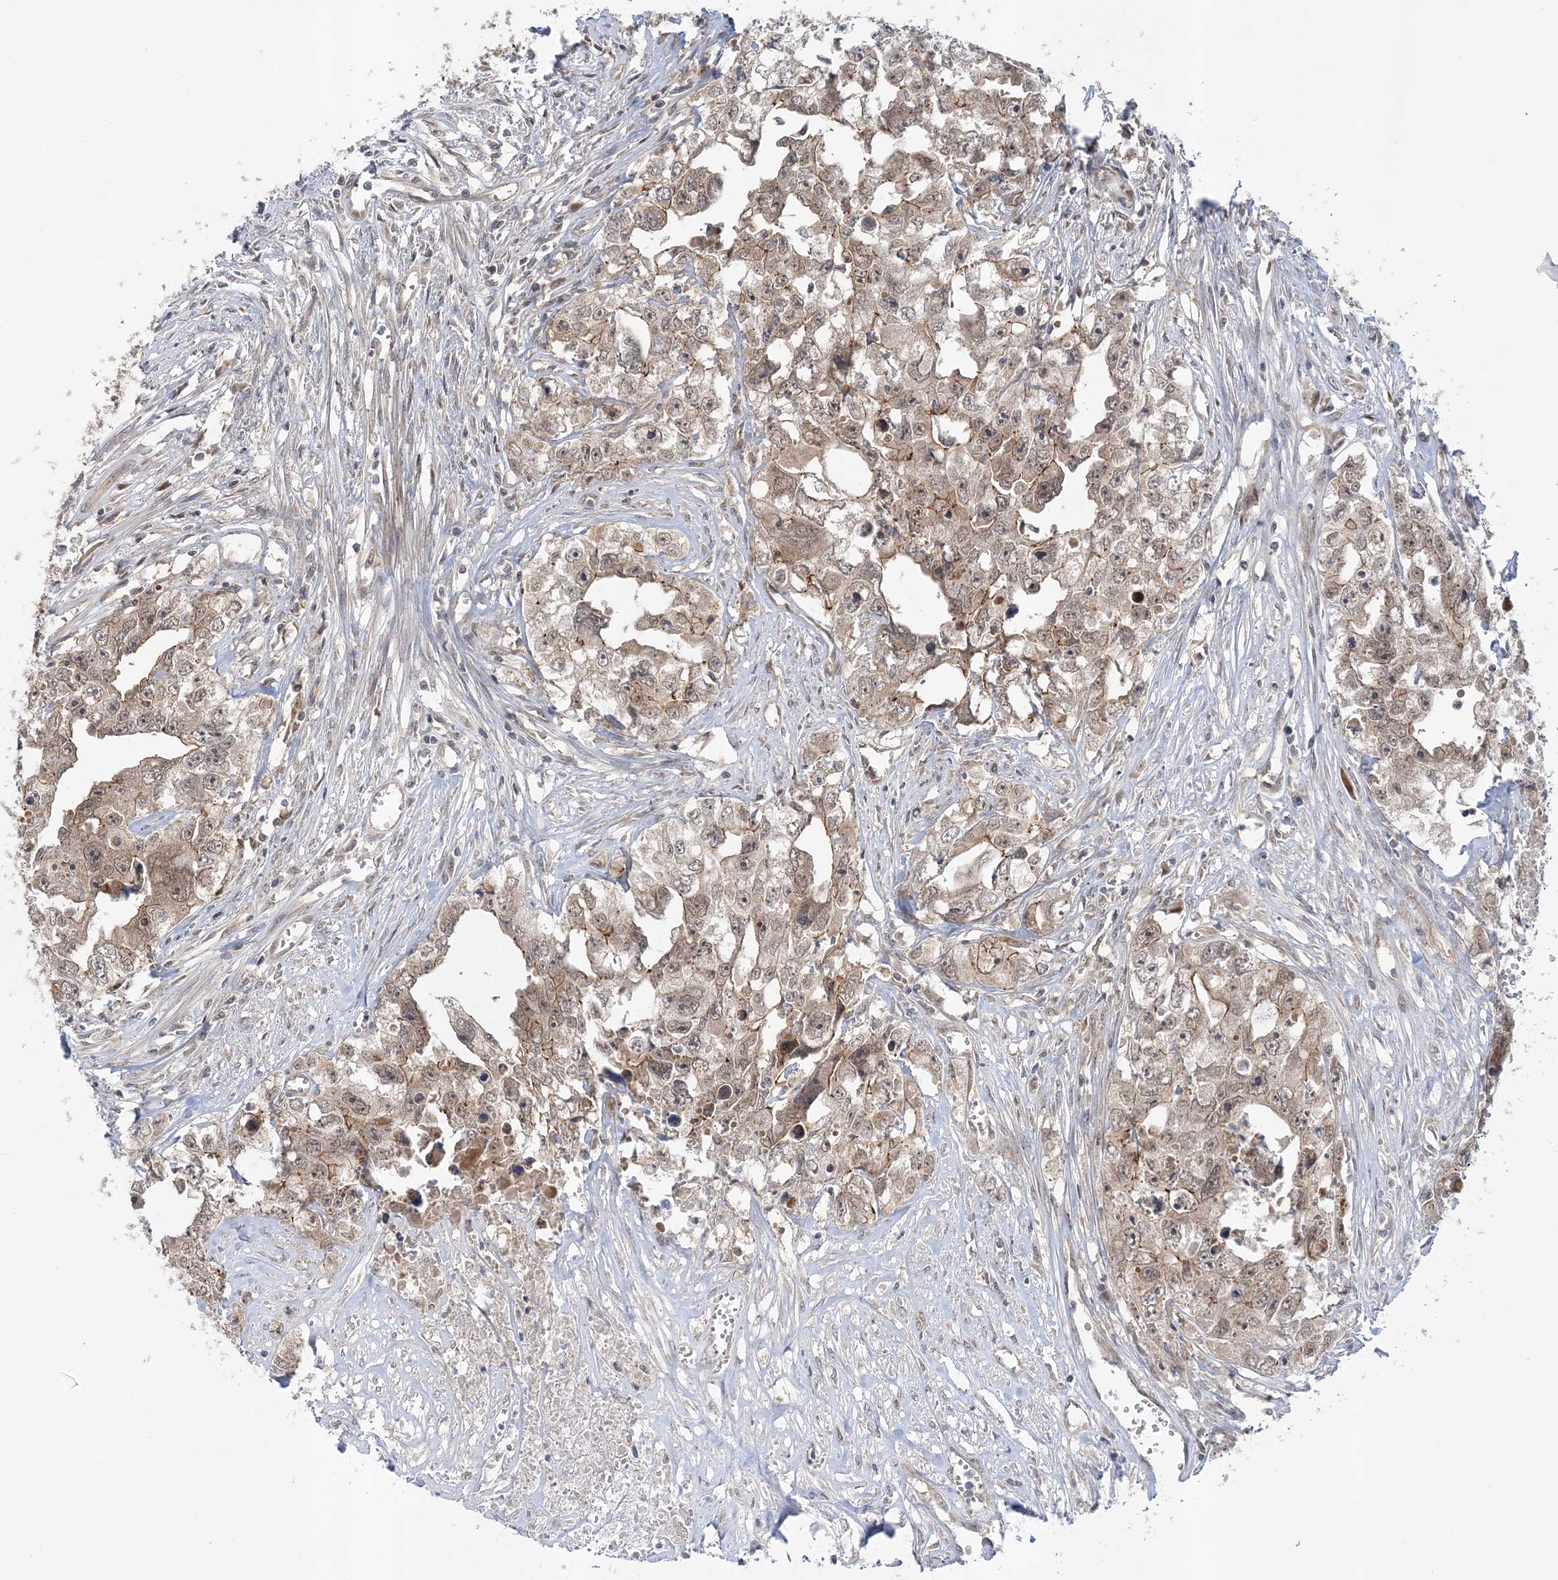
{"staining": {"intensity": "moderate", "quantity": ">75%", "location": "cytoplasmic/membranous"}, "tissue": "testis cancer", "cell_type": "Tumor cells", "image_type": "cancer", "snomed": [{"axis": "morphology", "description": "Seminoma, NOS"}, {"axis": "morphology", "description": "Carcinoma, Embryonal, NOS"}, {"axis": "topography", "description": "Testis"}], "caption": "The image exhibits immunohistochemical staining of testis embryonal carcinoma. There is moderate cytoplasmic/membranous positivity is appreciated in approximately >75% of tumor cells. The staining was performed using DAB (3,3'-diaminobenzidine) to visualize the protein expression in brown, while the nuclei were stained in blue with hematoxylin (Magnification: 20x).", "gene": "MMADHC", "patient": {"sex": "male", "age": 43}}